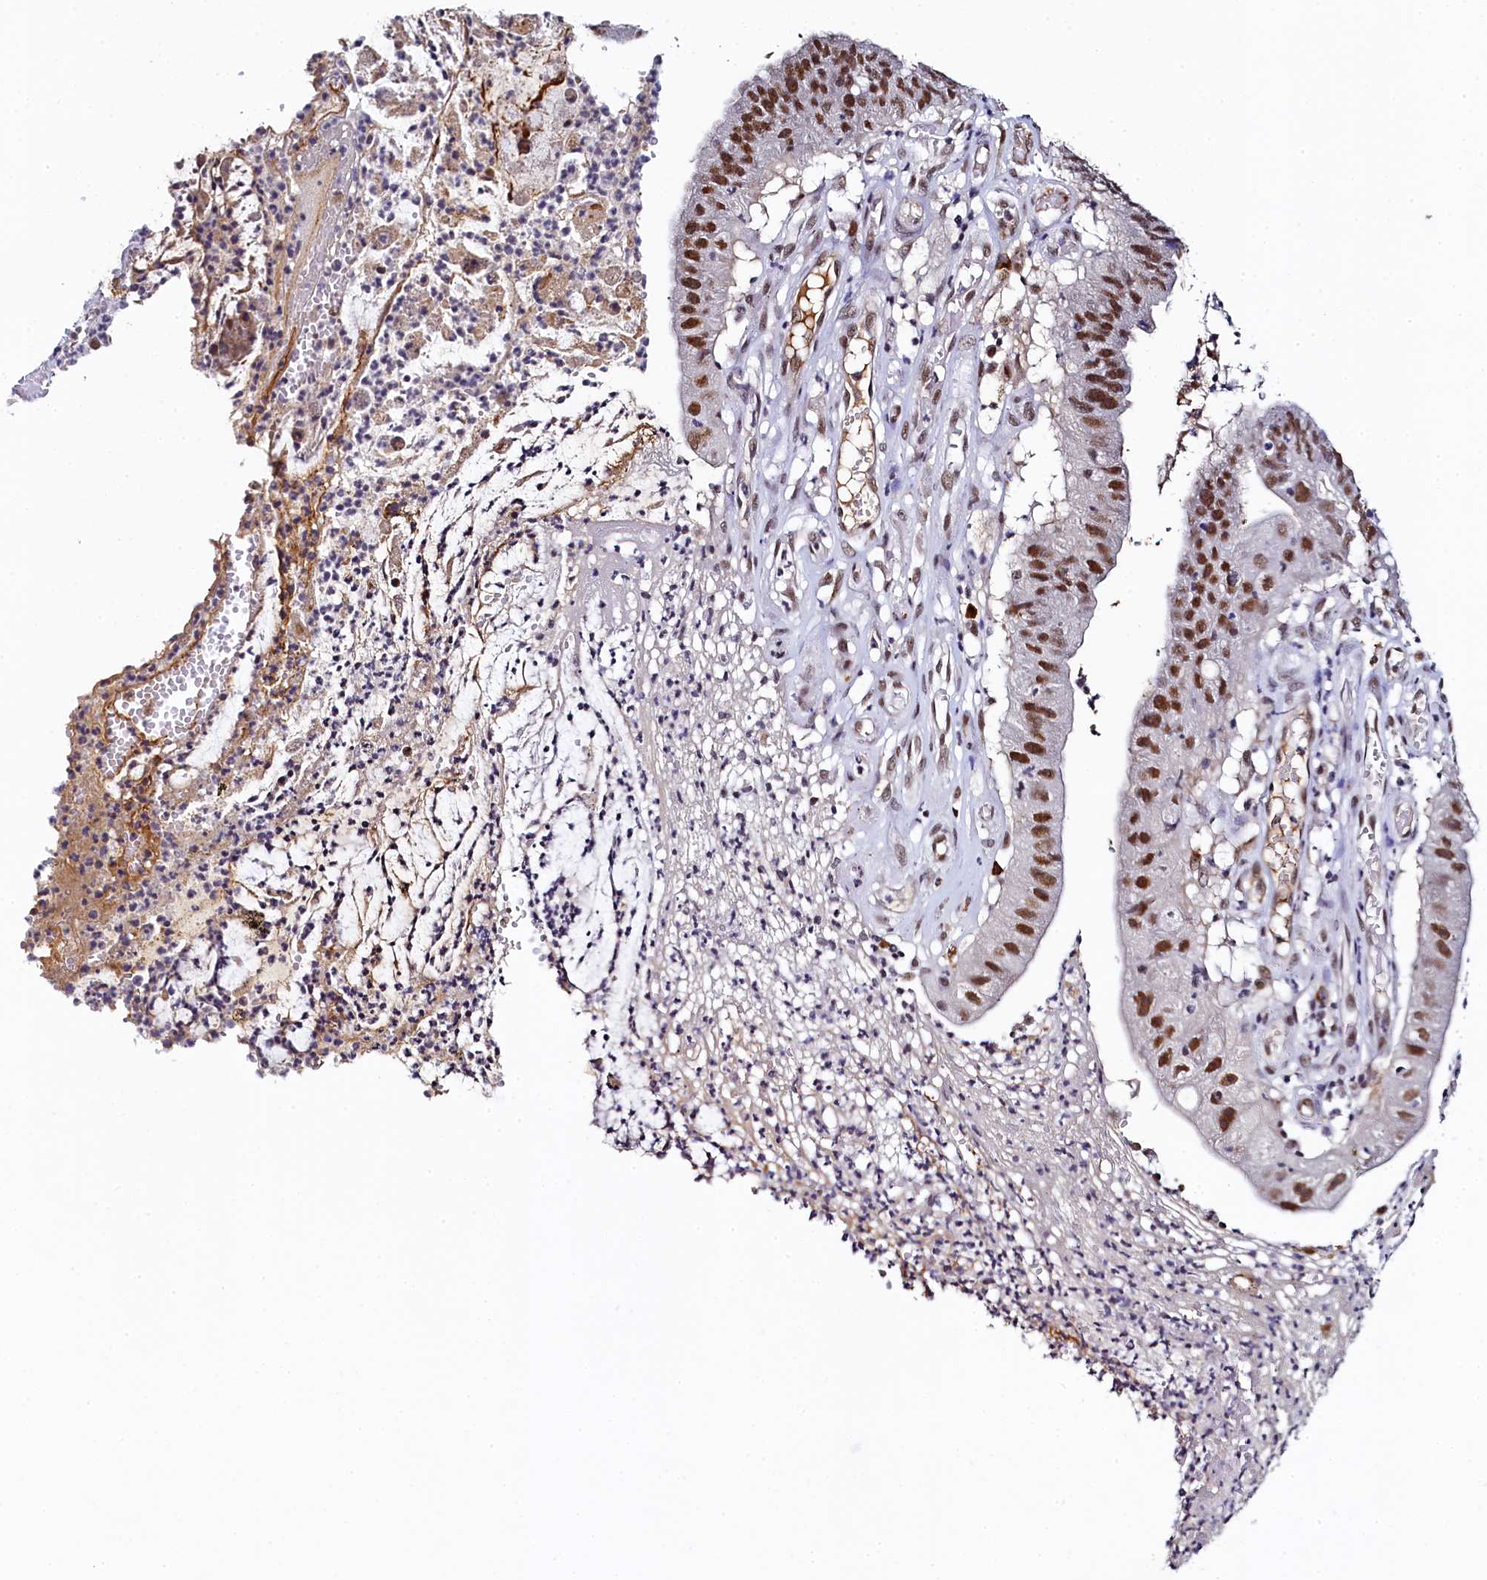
{"staining": {"intensity": "moderate", "quantity": ">75%", "location": "nuclear"}, "tissue": "stomach cancer", "cell_type": "Tumor cells", "image_type": "cancer", "snomed": [{"axis": "morphology", "description": "Adenocarcinoma, NOS"}, {"axis": "topography", "description": "Stomach"}], "caption": "IHC histopathology image of neoplastic tissue: human stomach cancer (adenocarcinoma) stained using IHC exhibits medium levels of moderate protein expression localized specifically in the nuclear of tumor cells, appearing as a nuclear brown color.", "gene": "INTS14", "patient": {"sex": "male", "age": 59}}